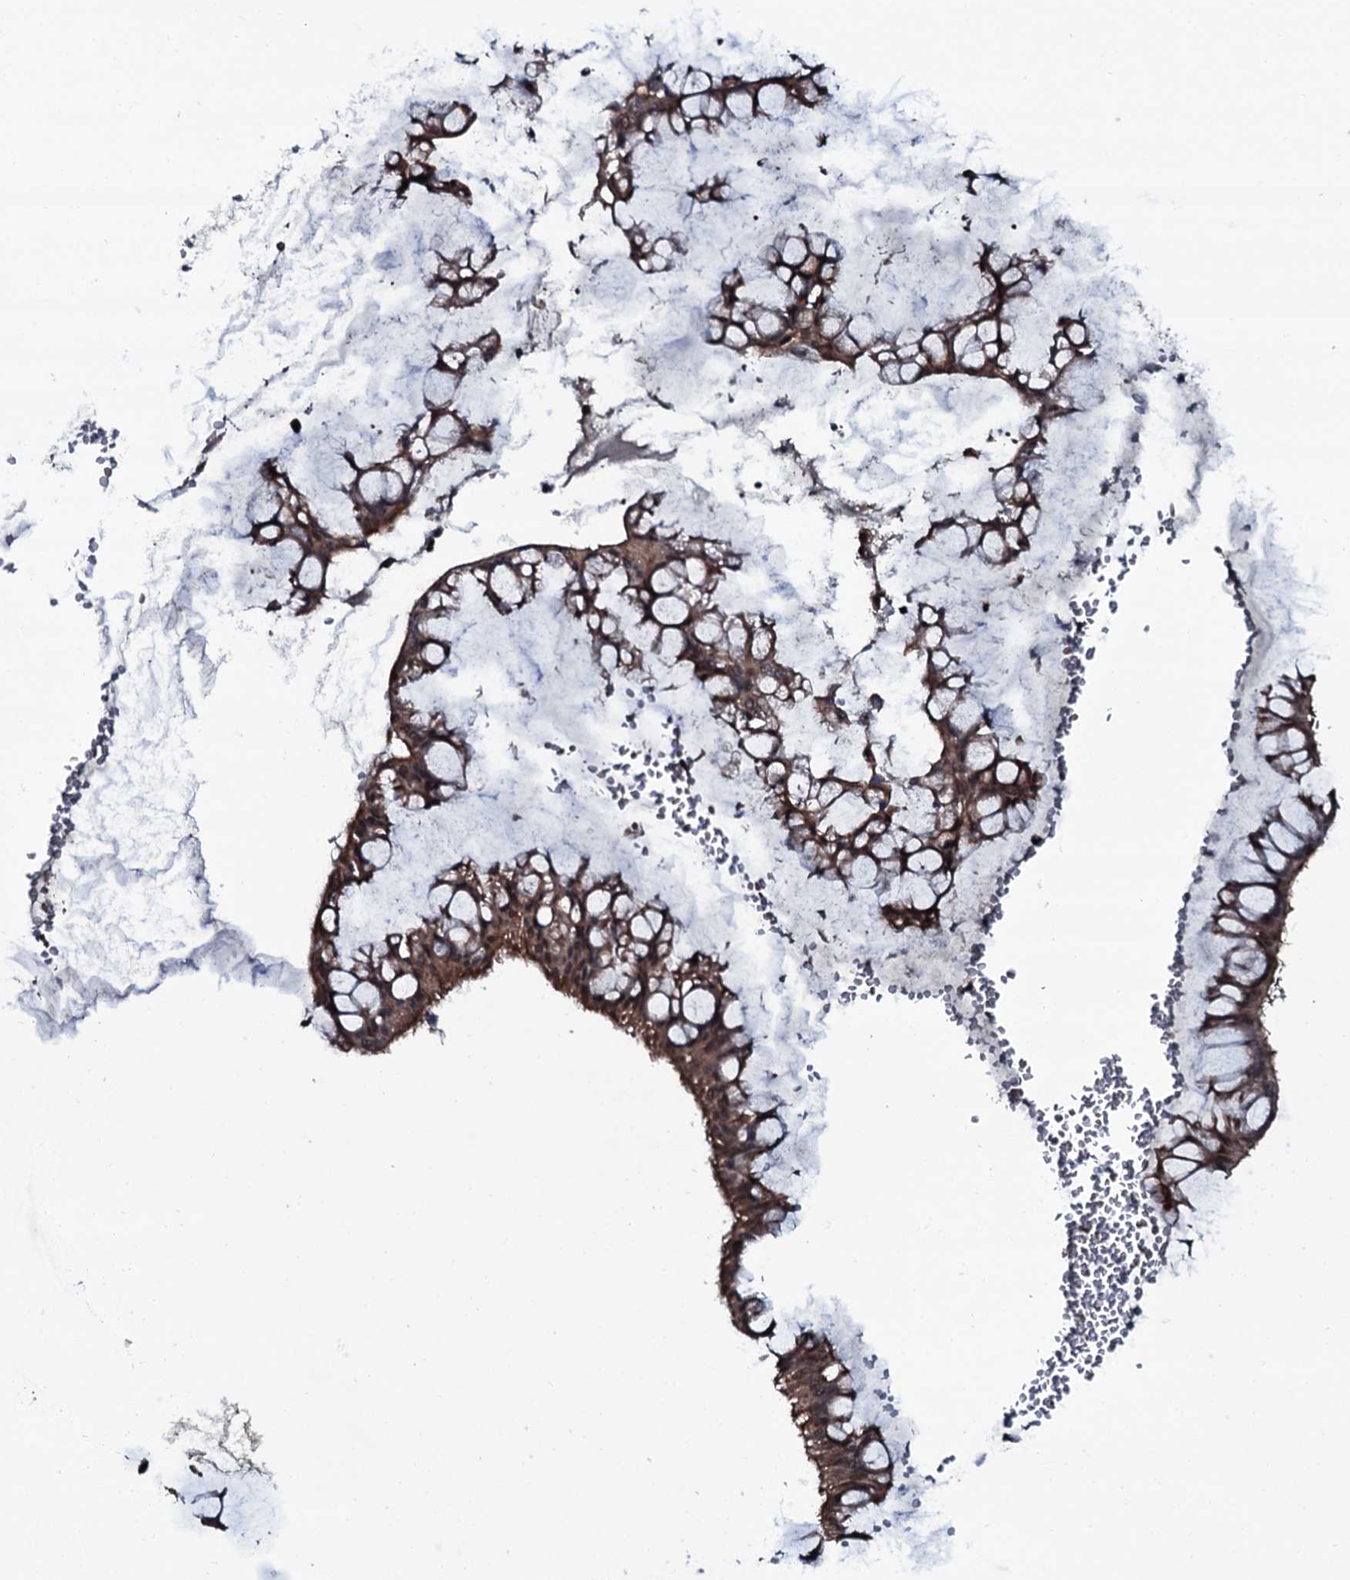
{"staining": {"intensity": "moderate", "quantity": ">75%", "location": "cytoplasmic/membranous,nuclear"}, "tissue": "ovarian cancer", "cell_type": "Tumor cells", "image_type": "cancer", "snomed": [{"axis": "morphology", "description": "Cystadenocarcinoma, mucinous, NOS"}, {"axis": "topography", "description": "Ovary"}], "caption": "Tumor cells display medium levels of moderate cytoplasmic/membranous and nuclear staining in approximately >75% of cells in human ovarian mucinous cystadenocarcinoma.", "gene": "HDDC3", "patient": {"sex": "female", "age": 73}}